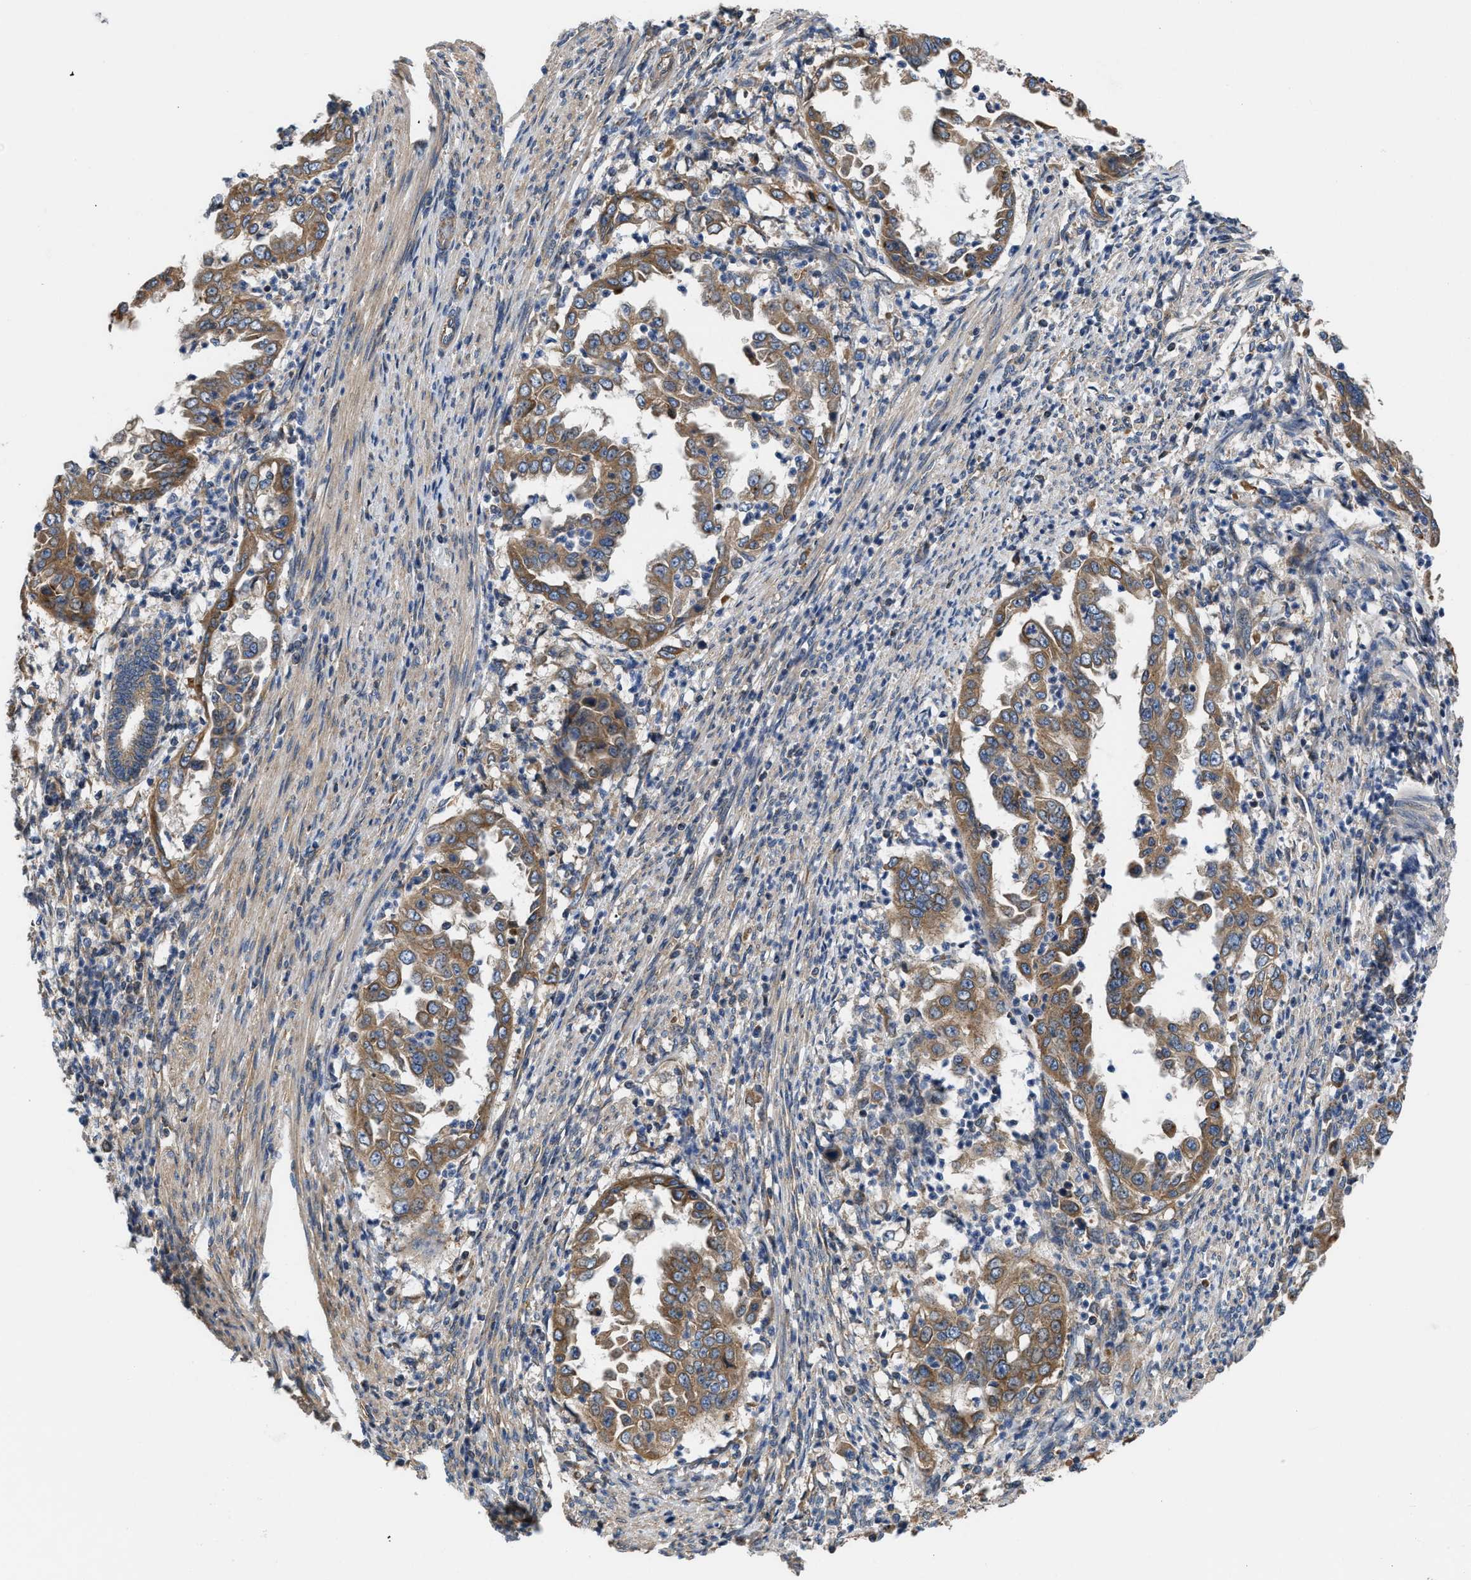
{"staining": {"intensity": "moderate", "quantity": ">75%", "location": "cytoplasmic/membranous"}, "tissue": "endometrial cancer", "cell_type": "Tumor cells", "image_type": "cancer", "snomed": [{"axis": "morphology", "description": "Adenocarcinoma, NOS"}, {"axis": "topography", "description": "Endometrium"}], "caption": "Endometrial adenocarcinoma stained for a protein shows moderate cytoplasmic/membranous positivity in tumor cells.", "gene": "CEP128", "patient": {"sex": "female", "age": 85}}